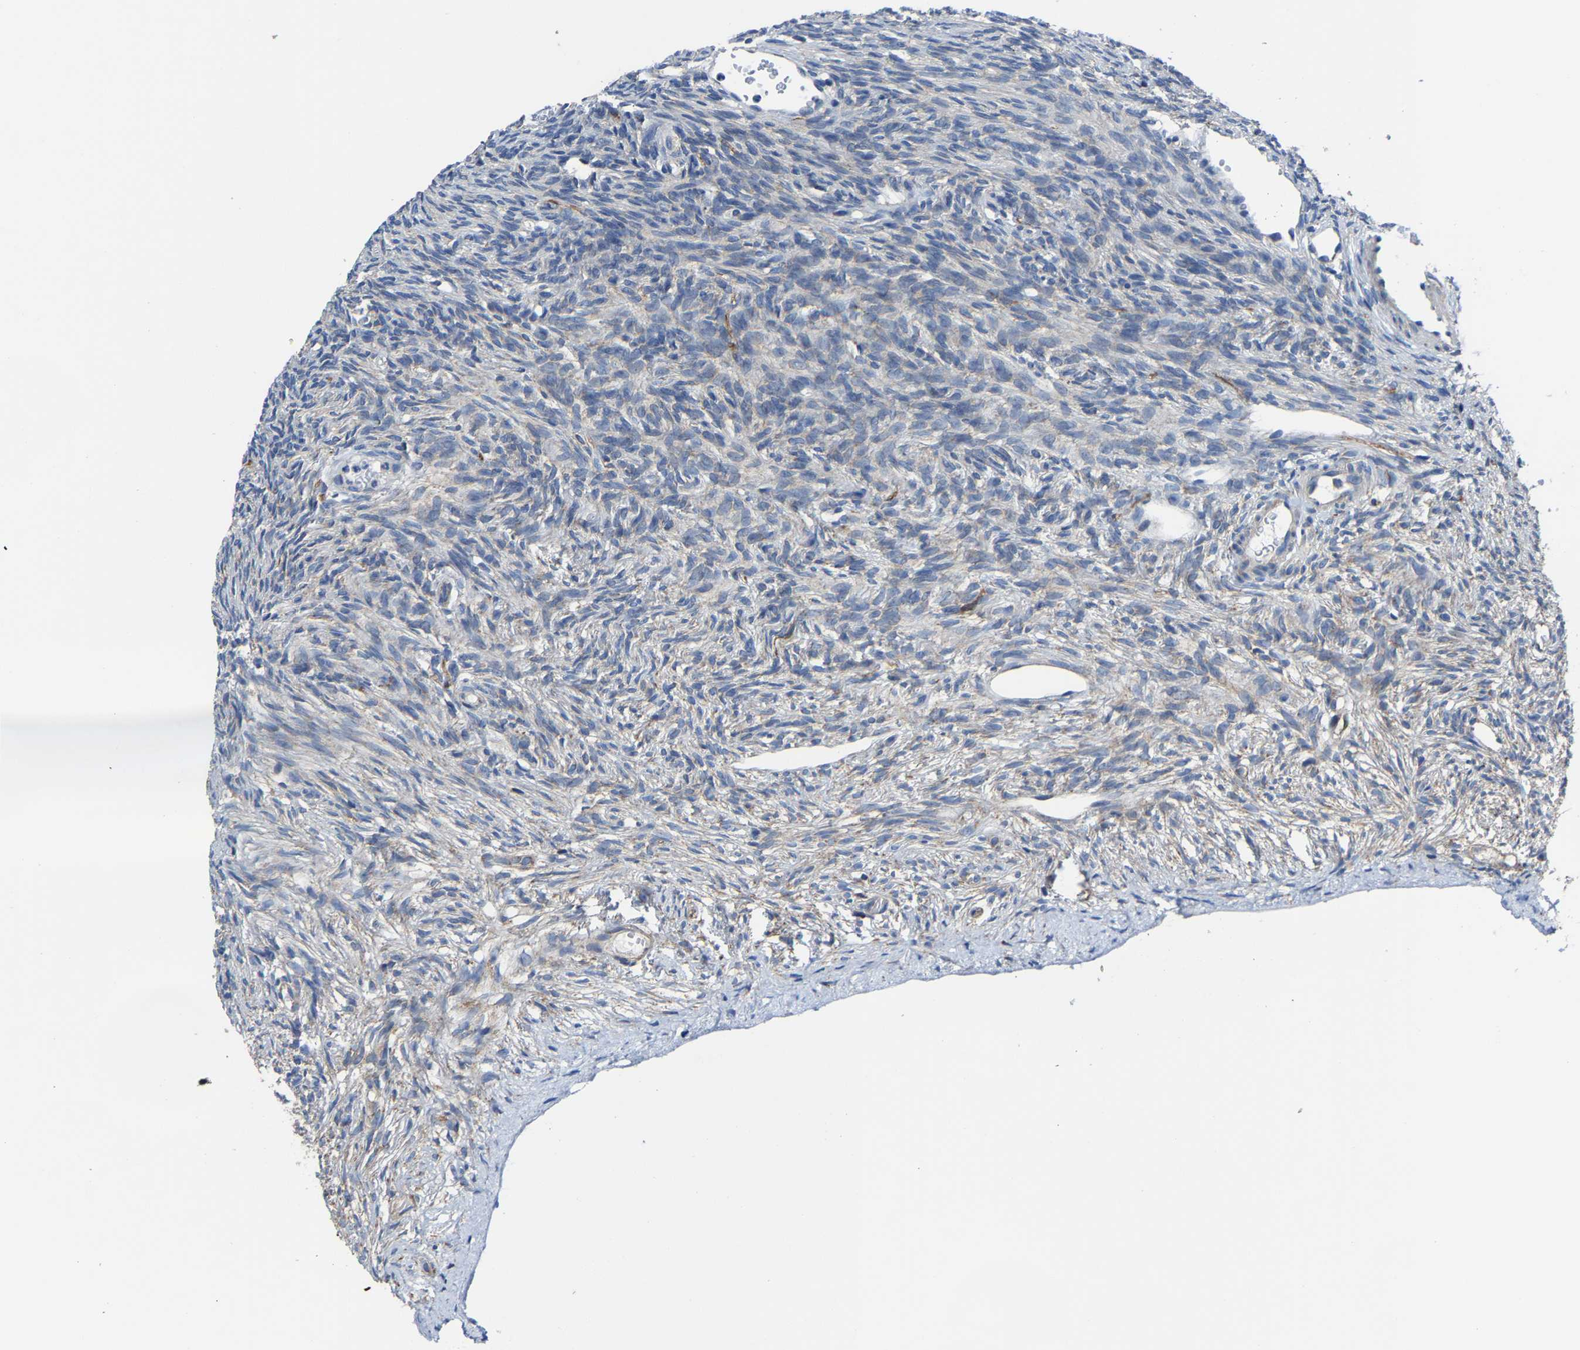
{"staining": {"intensity": "negative", "quantity": "none", "location": "none"}, "tissue": "ovary", "cell_type": "Ovarian stroma cells", "image_type": "normal", "snomed": [{"axis": "morphology", "description": "Normal tissue, NOS"}, {"axis": "topography", "description": "Ovary"}], "caption": "DAB immunohistochemical staining of unremarkable human ovary displays no significant staining in ovarian stroma cells.", "gene": "AGK", "patient": {"sex": "female", "age": 33}}